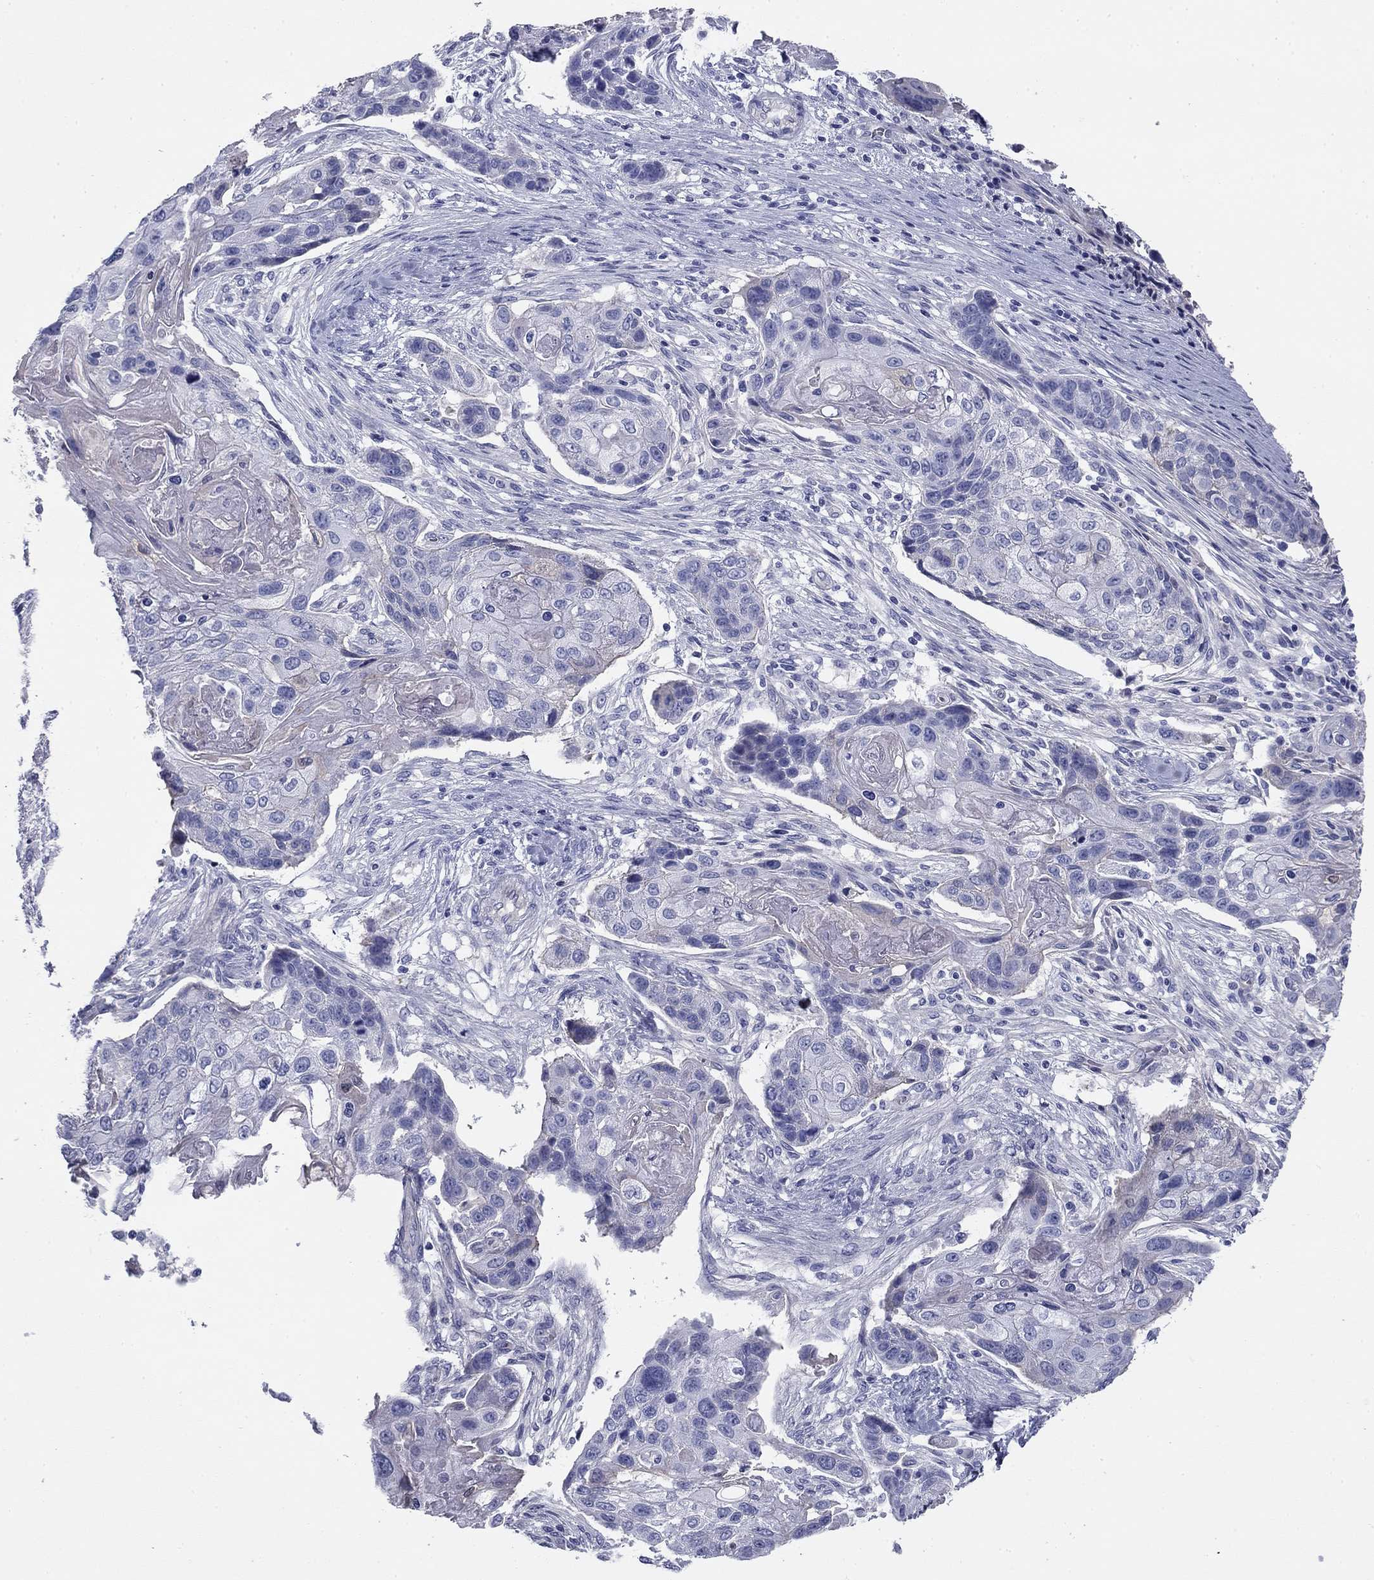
{"staining": {"intensity": "negative", "quantity": "none", "location": "none"}, "tissue": "lung cancer", "cell_type": "Tumor cells", "image_type": "cancer", "snomed": [{"axis": "morphology", "description": "Normal tissue, NOS"}, {"axis": "morphology", "description": "Squamous cell carcinoma, NOS"}, {"axis": "topography", "description": "Bronchus"}, {"axis": "topography", "description": "Lung"}], "caption": "An image of lung cancer (squamous cell carcinoma) stained for a protein exhibits no brown staining in tumor cells.", "gene": "CPLX4", "patient": {"sex": "male", "age": 69}}